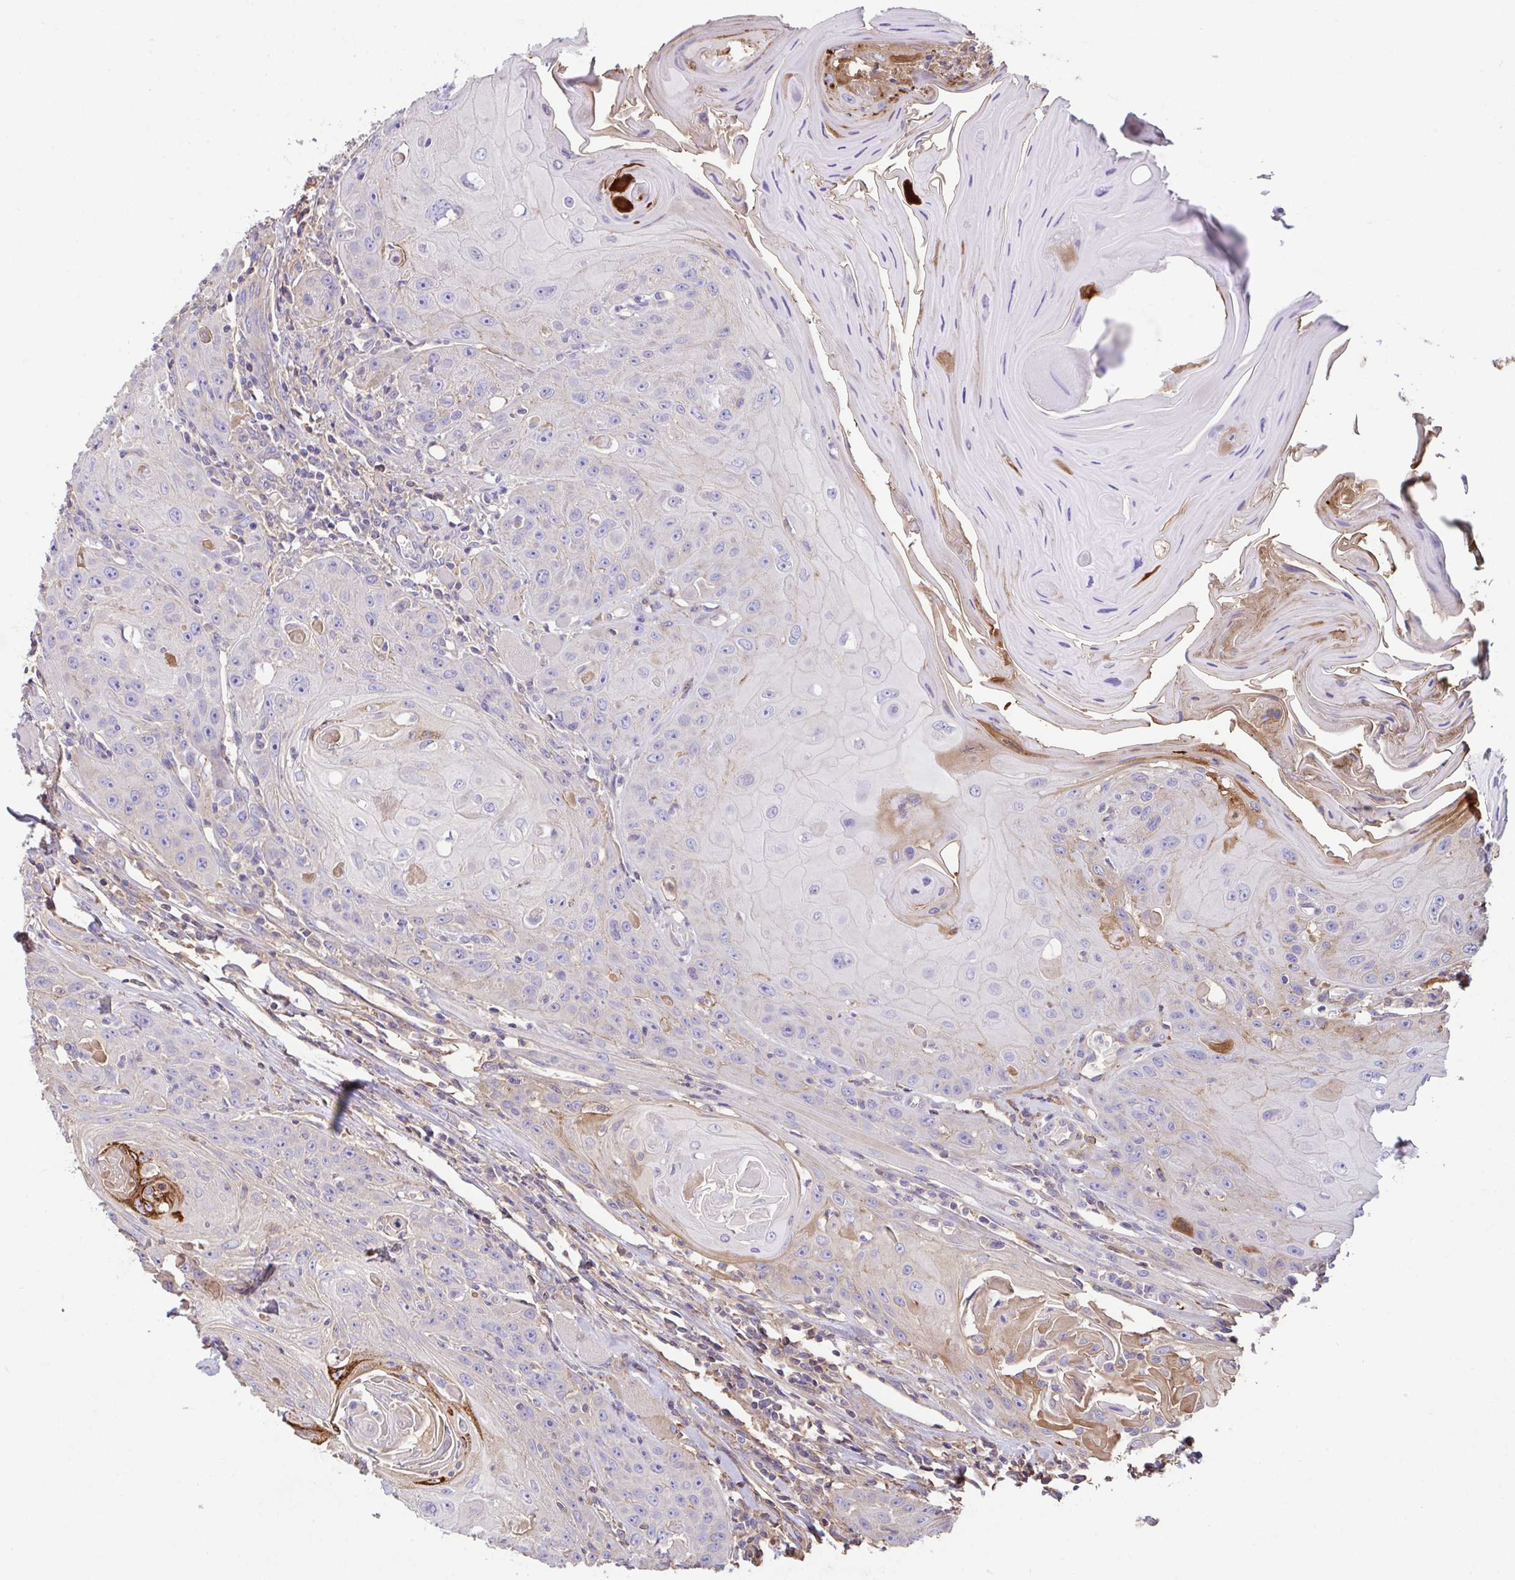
{"staining": {"intensity": "negative", "quantity": "none", "location": "none"}, "tissue": "head and neck cancer", "cell_type": "Tumor cells", "image_type": "cancer", "snomed": [{"axis": "morphology", "description": "Squamous cell carcinoma, NOS"}, {"axis": "topography", "description": "Head-Neck"}], "caption": "The immunohistochemistry image has no significant positivity in tumor cells of head and neck cancer tissue.", "gene": "ZNF813", "patient": {"sex": "female", "age": 59}}